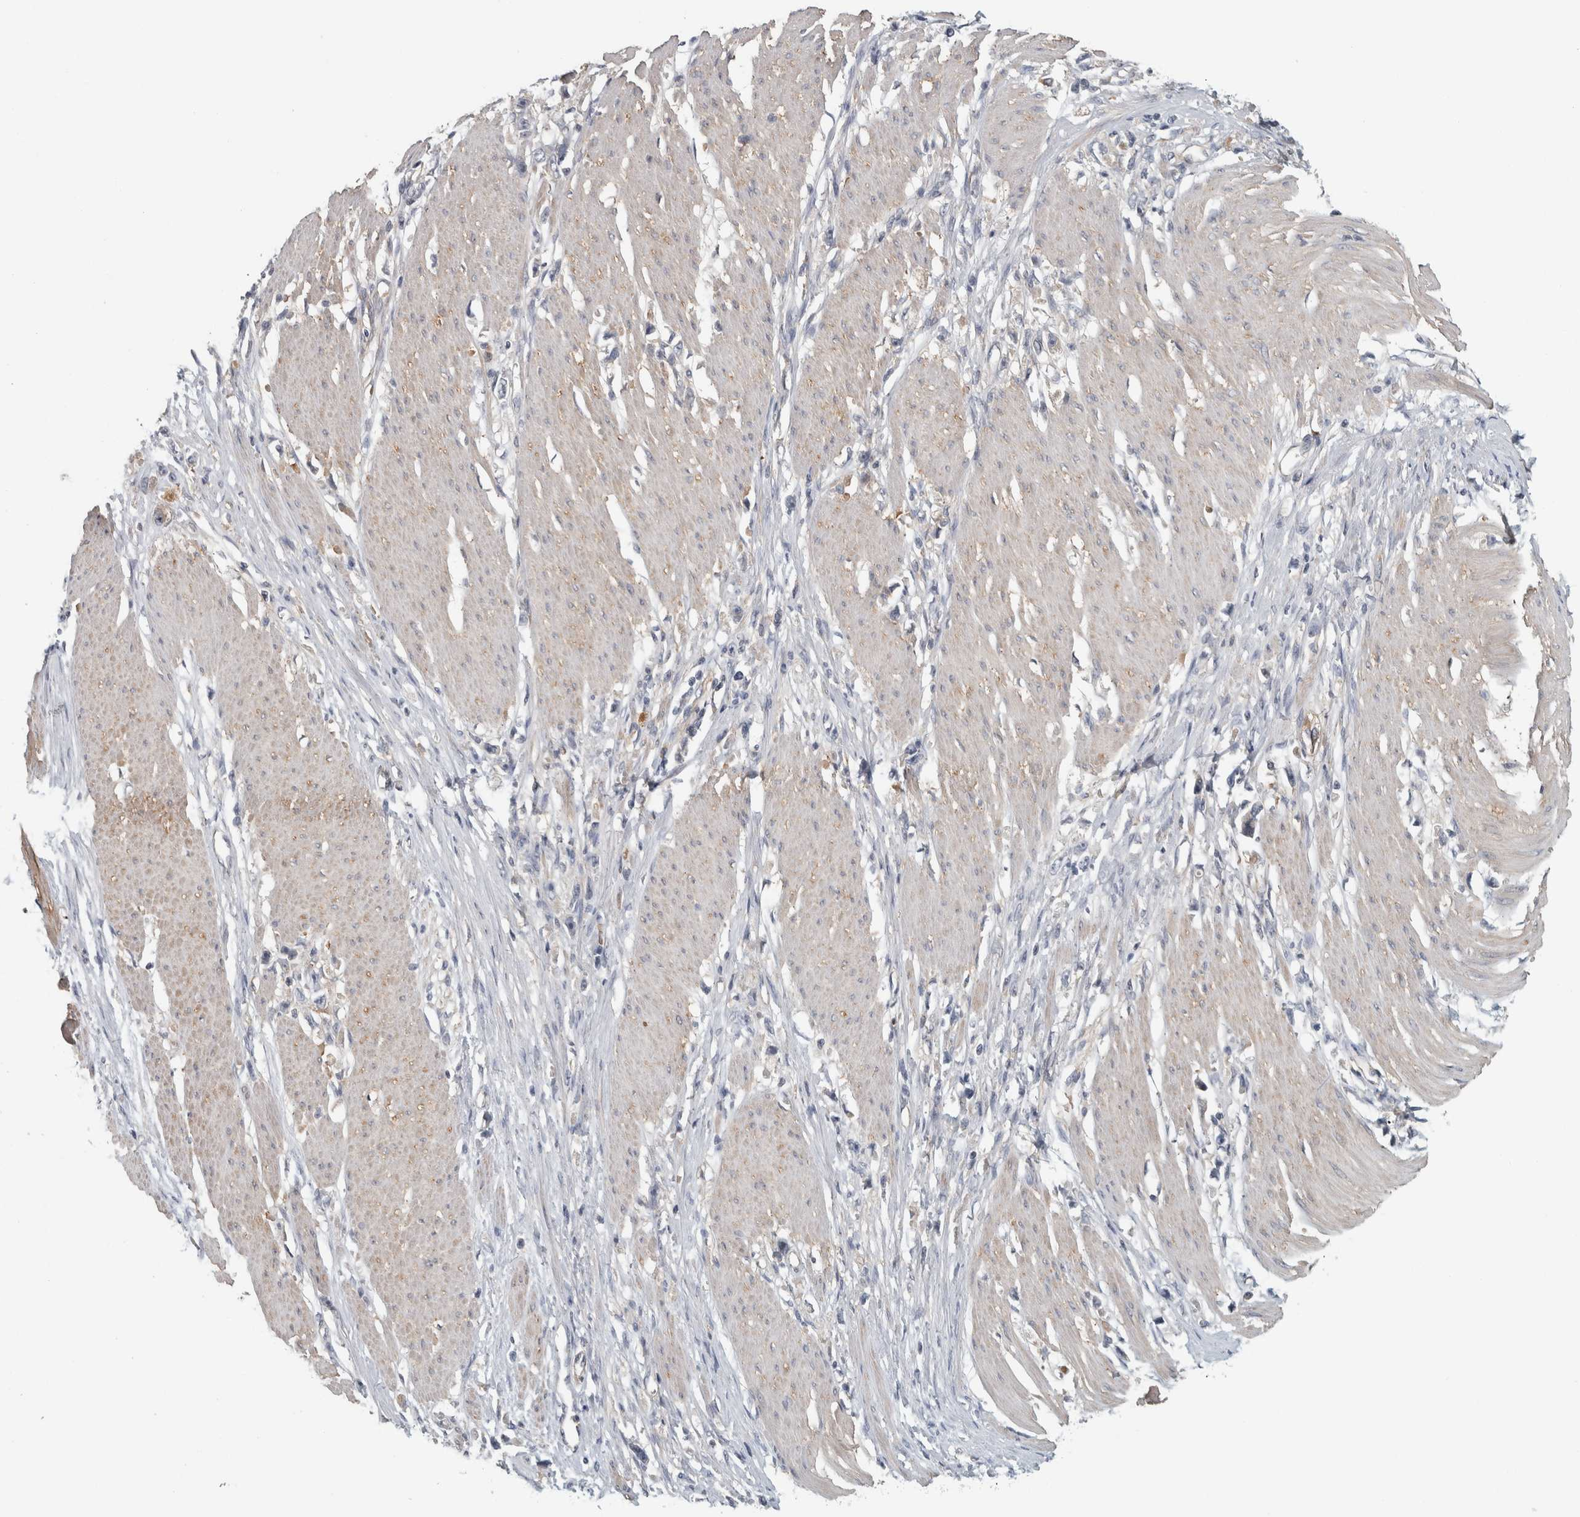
{"staining": {"intensity": "negative", "quantity": "none", "location": "none"}, "tissue": "stomach cancer", "cell_type": "Tumor cells", "image_type": "cancer", "snomed": [{"axis": "morphology", "description": "Adenocarcinoma, NOS"}, {"axis": "topography", "description": "Stomach"}], "caption": "Stomach cancer stained for a protein using immunohistochemistry exhibits no positivity tumor cells.", "gene": "KCNJ3", "patient": {"sex": "female", "age": 59}}